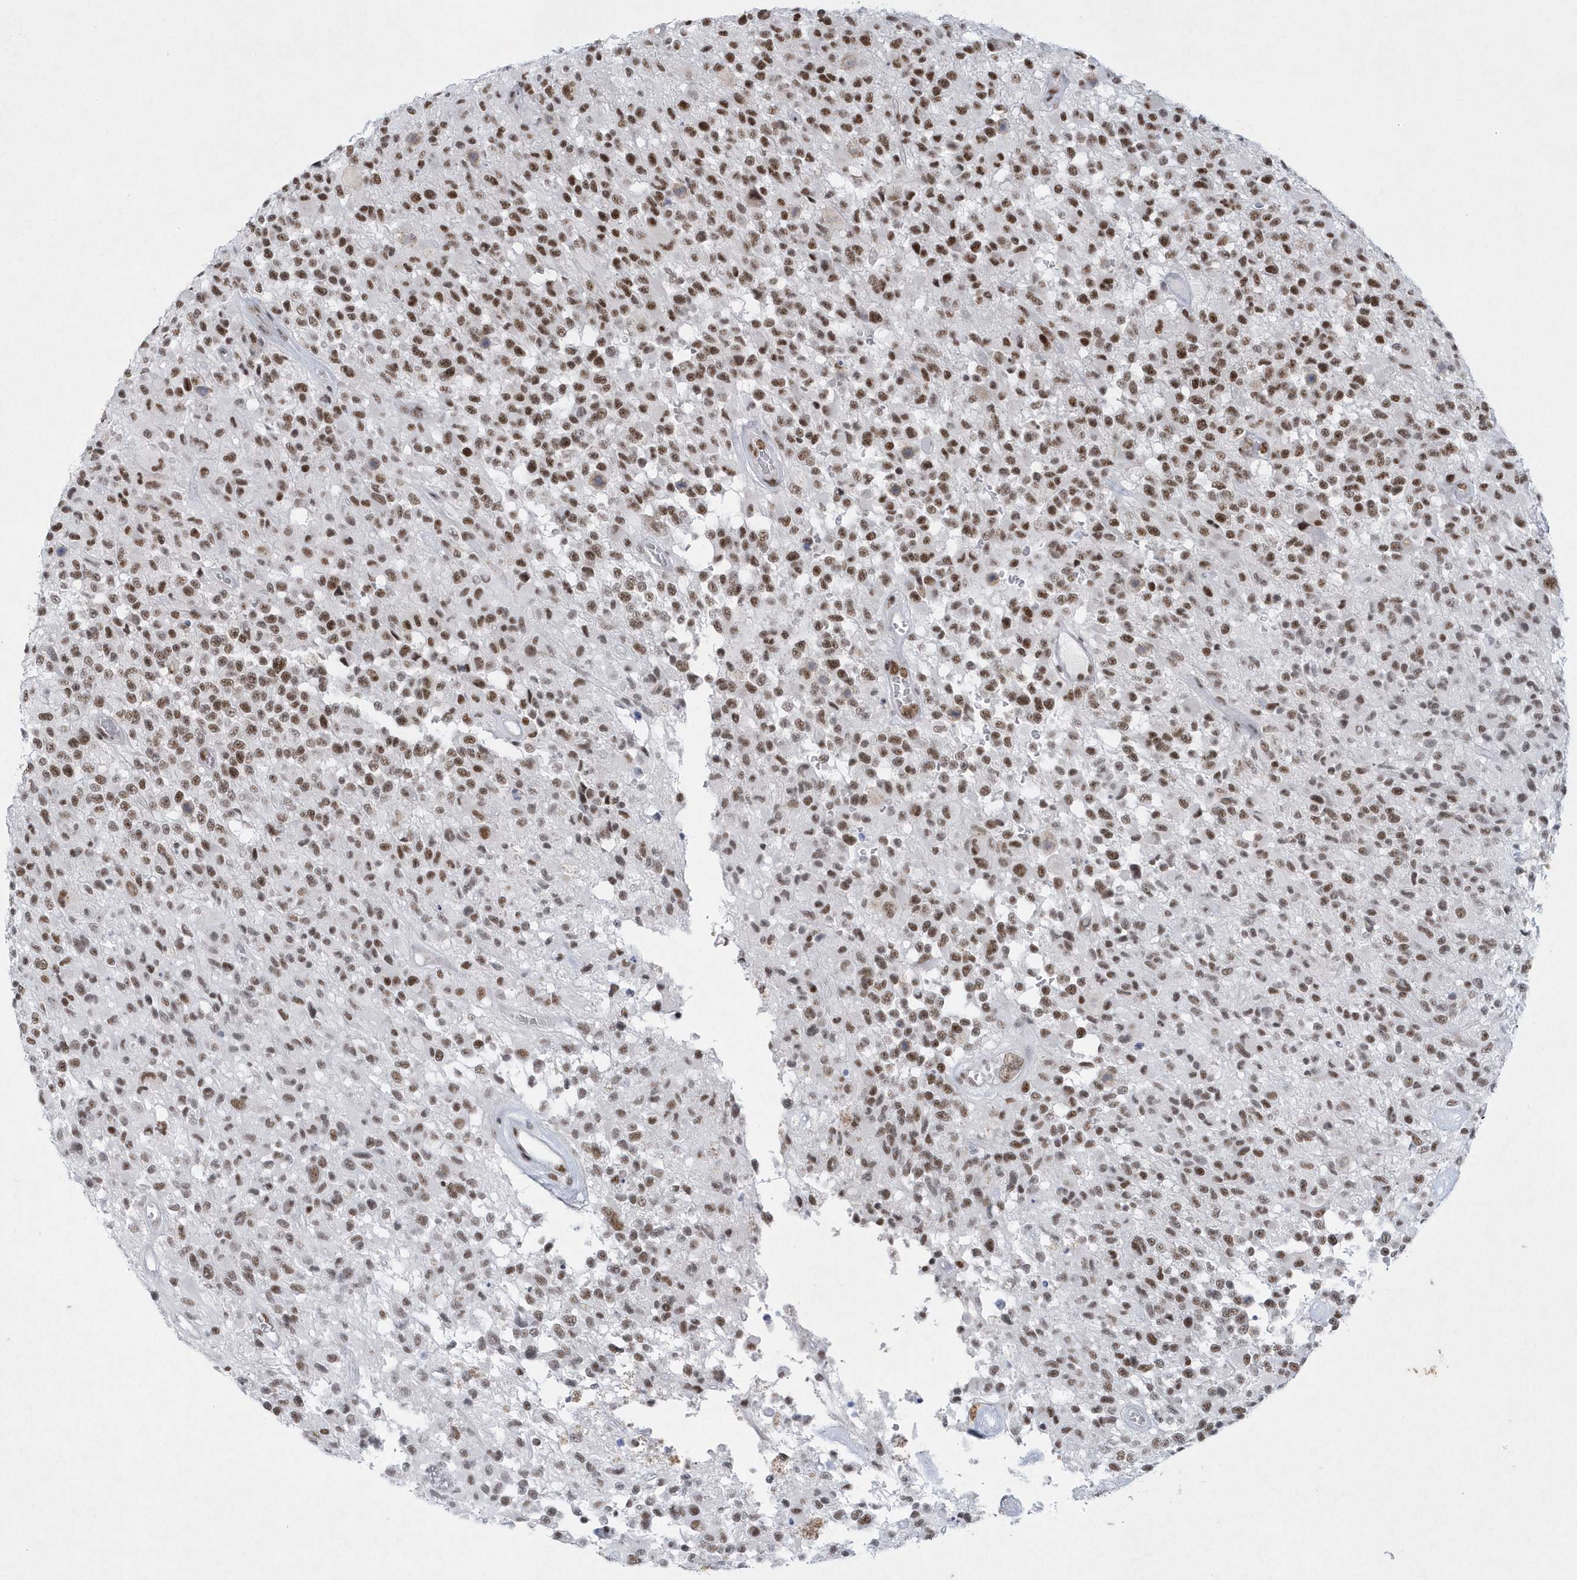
{"staining": {"intensity": "moderate", "quantity": ">75%", "location": "nuclear"}, "tissue": "glioma", "cell_type": "Tumor cells", "image_type": "cancer", "snomed": [{"axis": "morphology", "description": "Glioma, malignant, High grade"}, {"axis": "morphology", "description": "Glioblastoma, NOS"}, {"axis": "topography", "description": "Brain"}], "caption": "Protein staining by immunohistochemistry shows moderate nuclear positivity in about >75% of tumor cells in glioma.", "gene": "DCLRE1A", "patient": {"sex": "male", "age": 60}}